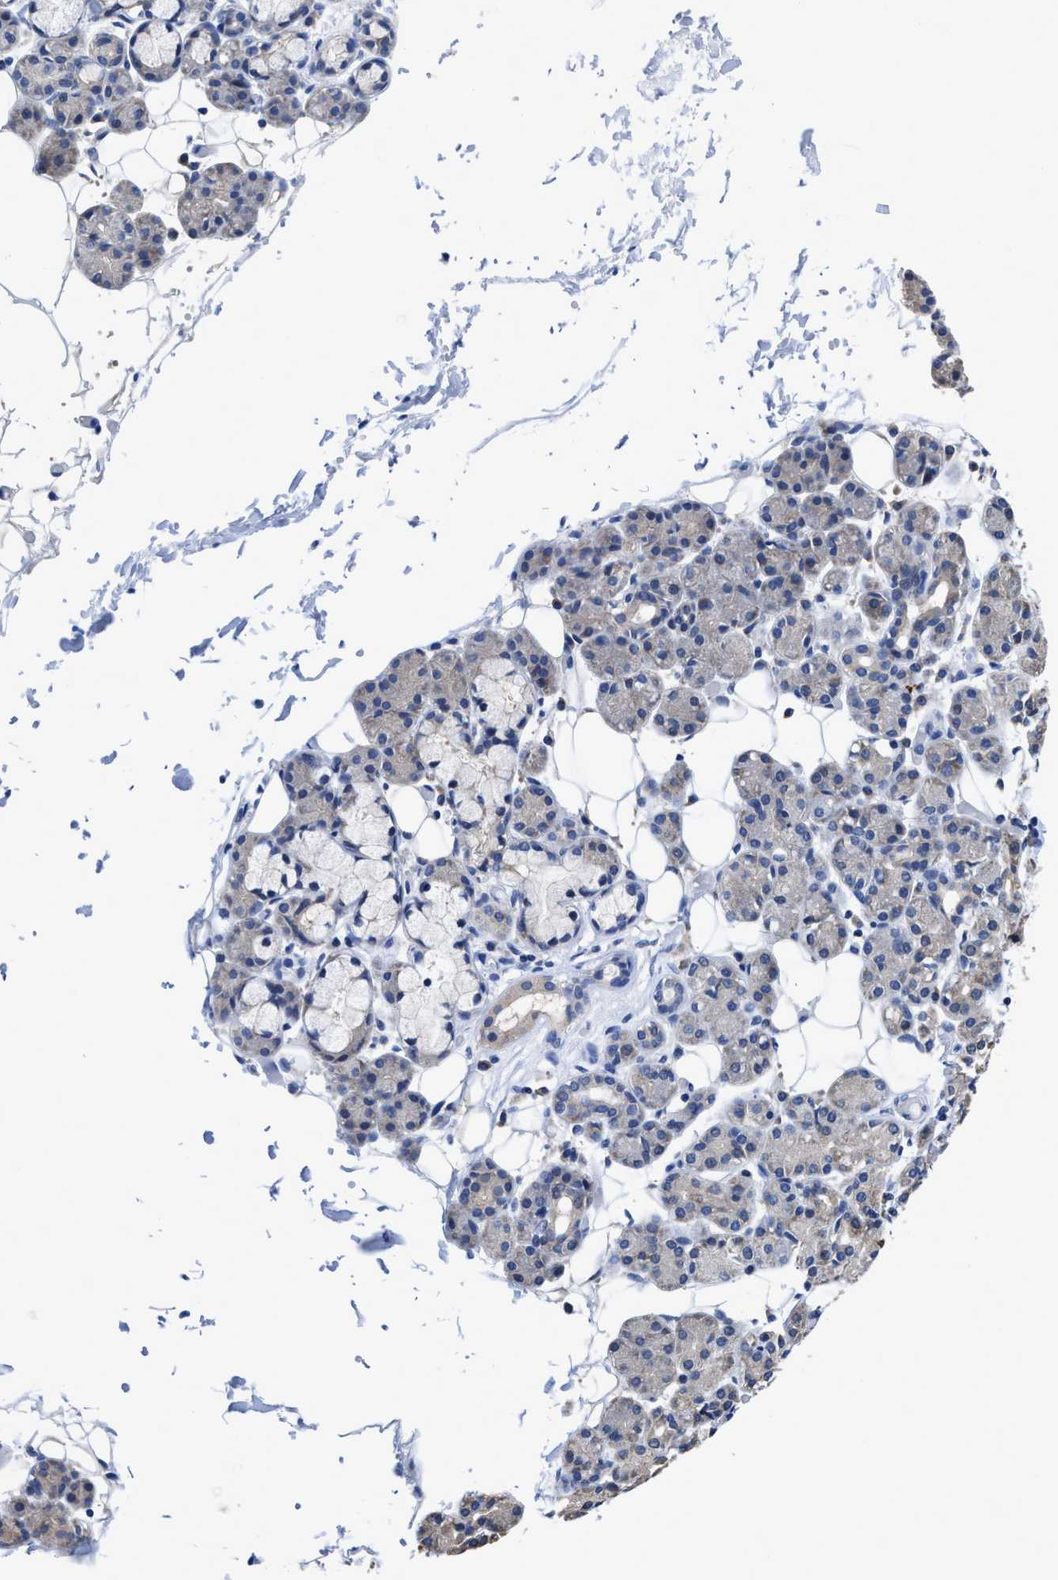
{"staining": {"intensity": "weak", "quantity": "<25%", "location": "cytoplasmic/membranous"}, "tissue": "salivary gland", "cell_type": "Glandular cells", "image_type": "normal", "snomed": [{"axis": "morphology", "description": "Normal tissue, NOS"}, {"axis": "topography", "description": "Salivary gland"}], "caption": "Immunohistochemistry histopathology image of normal human salivary gland stained for a protein (brown), which shows no expression in glandular cells.", "gene": "HOOK1", "patient": {"sex": "male", "age": 63}}